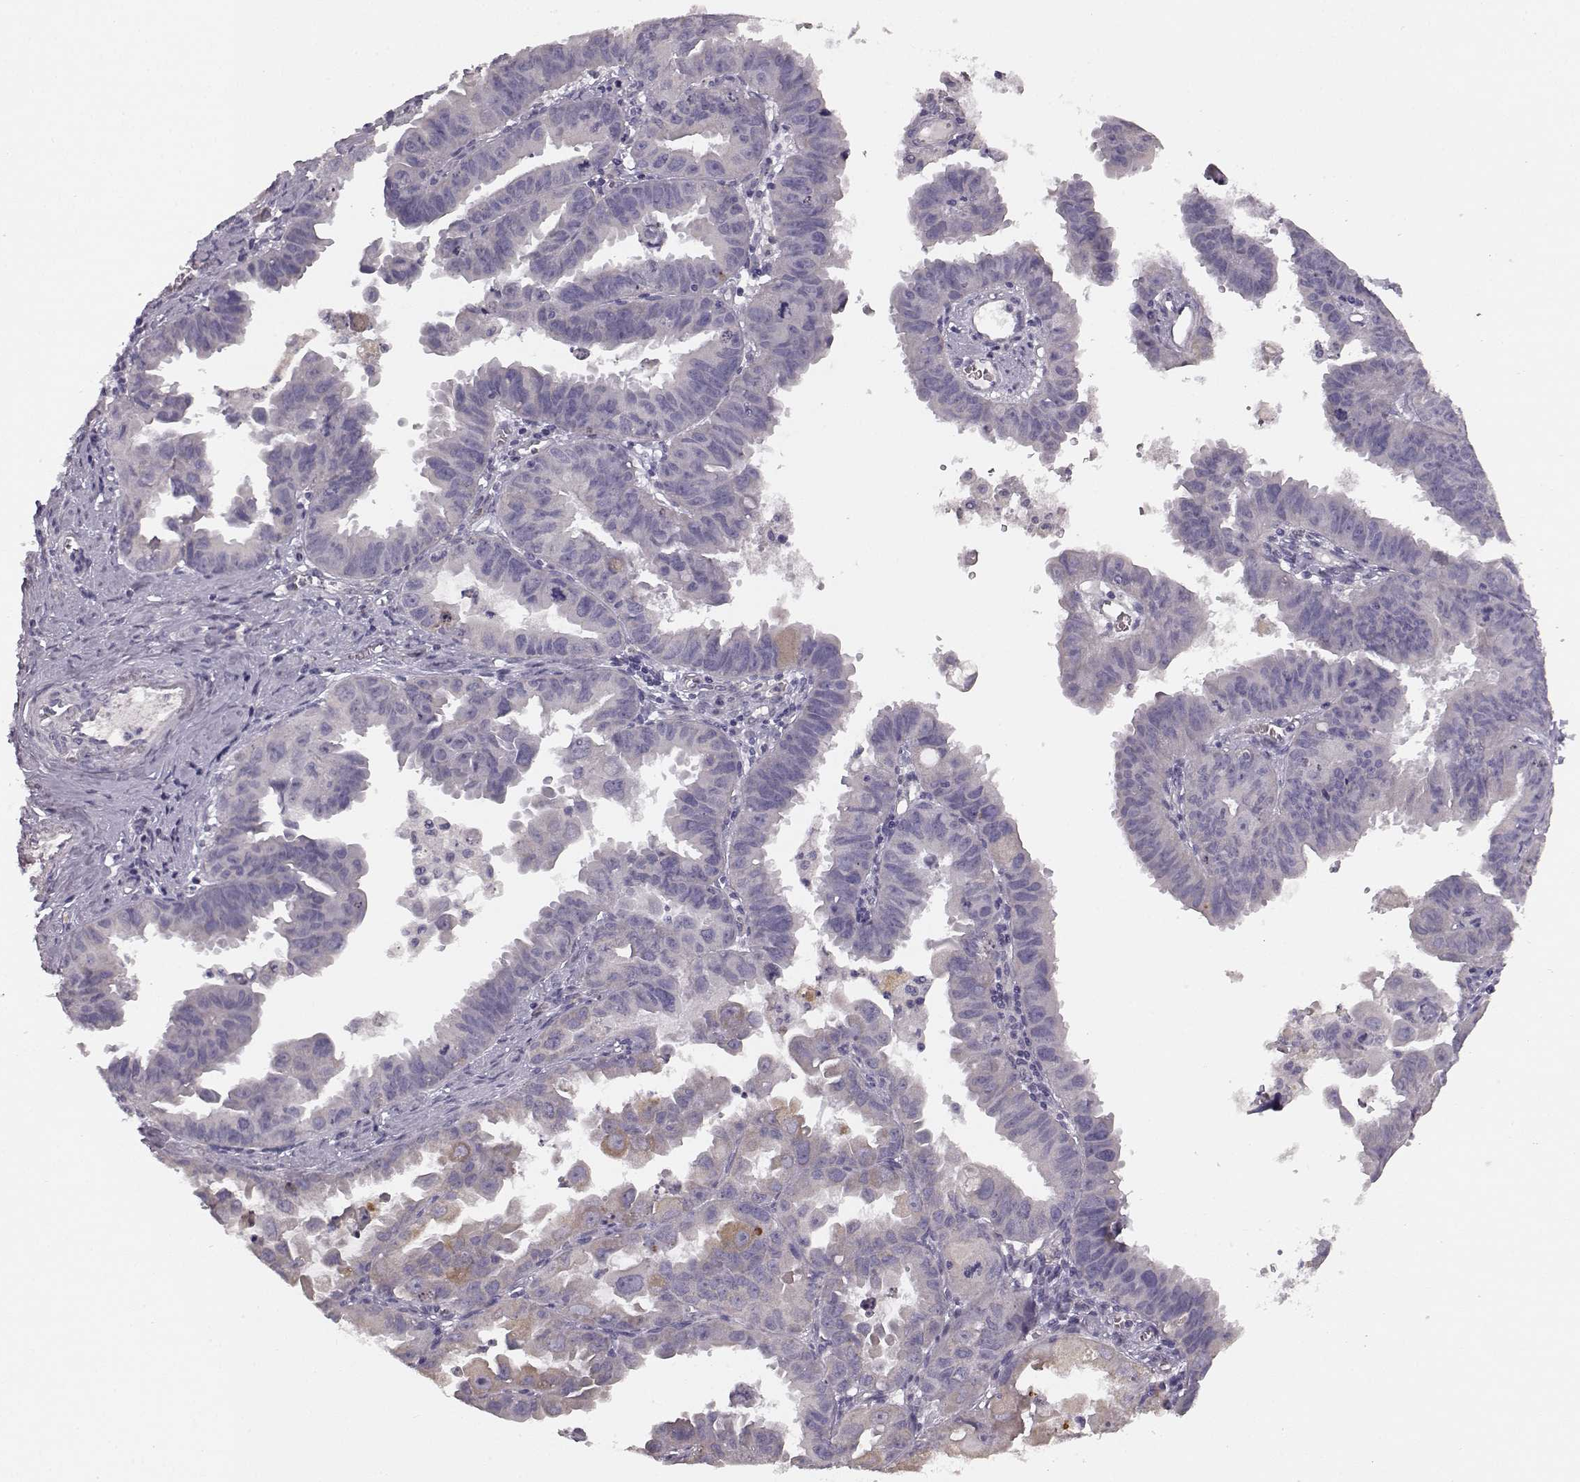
{"staining": {"intensity": "negative", "quantity": "none", "location": "none"}, "tissue": "ovarian cancer", "cell_type": "Tumor cells", "image_type": "cancer", "snomed": [{"axis": "morphology", "description": "Carcinoma, endometroid"}, {"axis": "topography", "description": "Ovary"}], "caption": "DAB immunohistochemical staining of human endometroid carcinoma (ovarian) exhibits no significant positivity in tumor cells.", "gene": "GHR", "patient": {"sex": "female", "age": 85}}